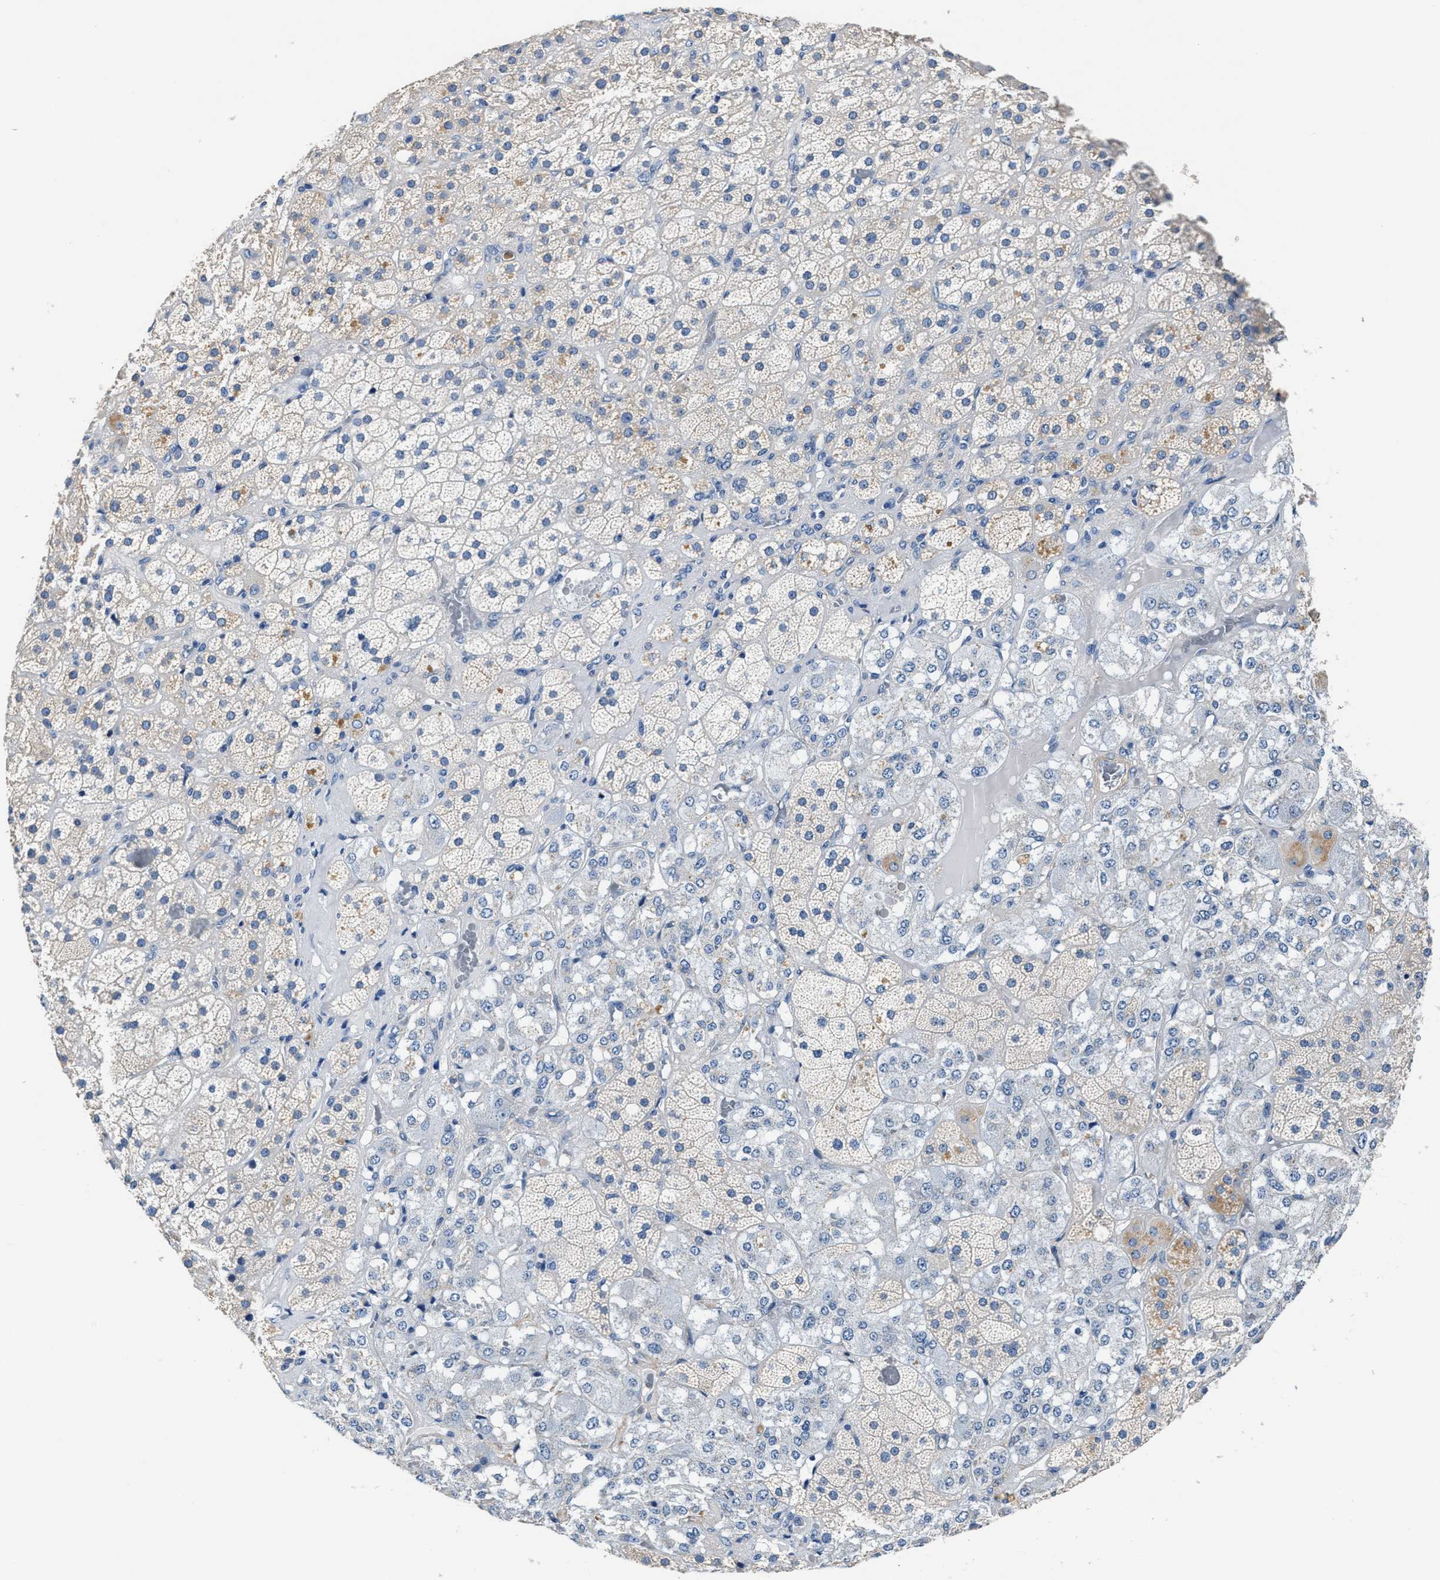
{"staining": {"intensity": "negative", "quantity": "none", "location": "none"}, "tissue": "adrenal gland", "cell_type": "Glandular cells", "image_type": "normal", "snomed": [{"axis": "morphology", "description": "Normal tissue, NOS"}, {"axis": "topography", "description": "Adrenal gland"}], "caption": "This is a histopathology image of immunohistochemistry (IHC) staining of normal adrenal gland, which shows no expression in glandular cells. (Brightfield microscopy of DAB (3,3'-diaminobenzidine) immunohistochemistry at high magnification).", "gene": "MYH3", "patient": {"sex": "male", "age": 57}}